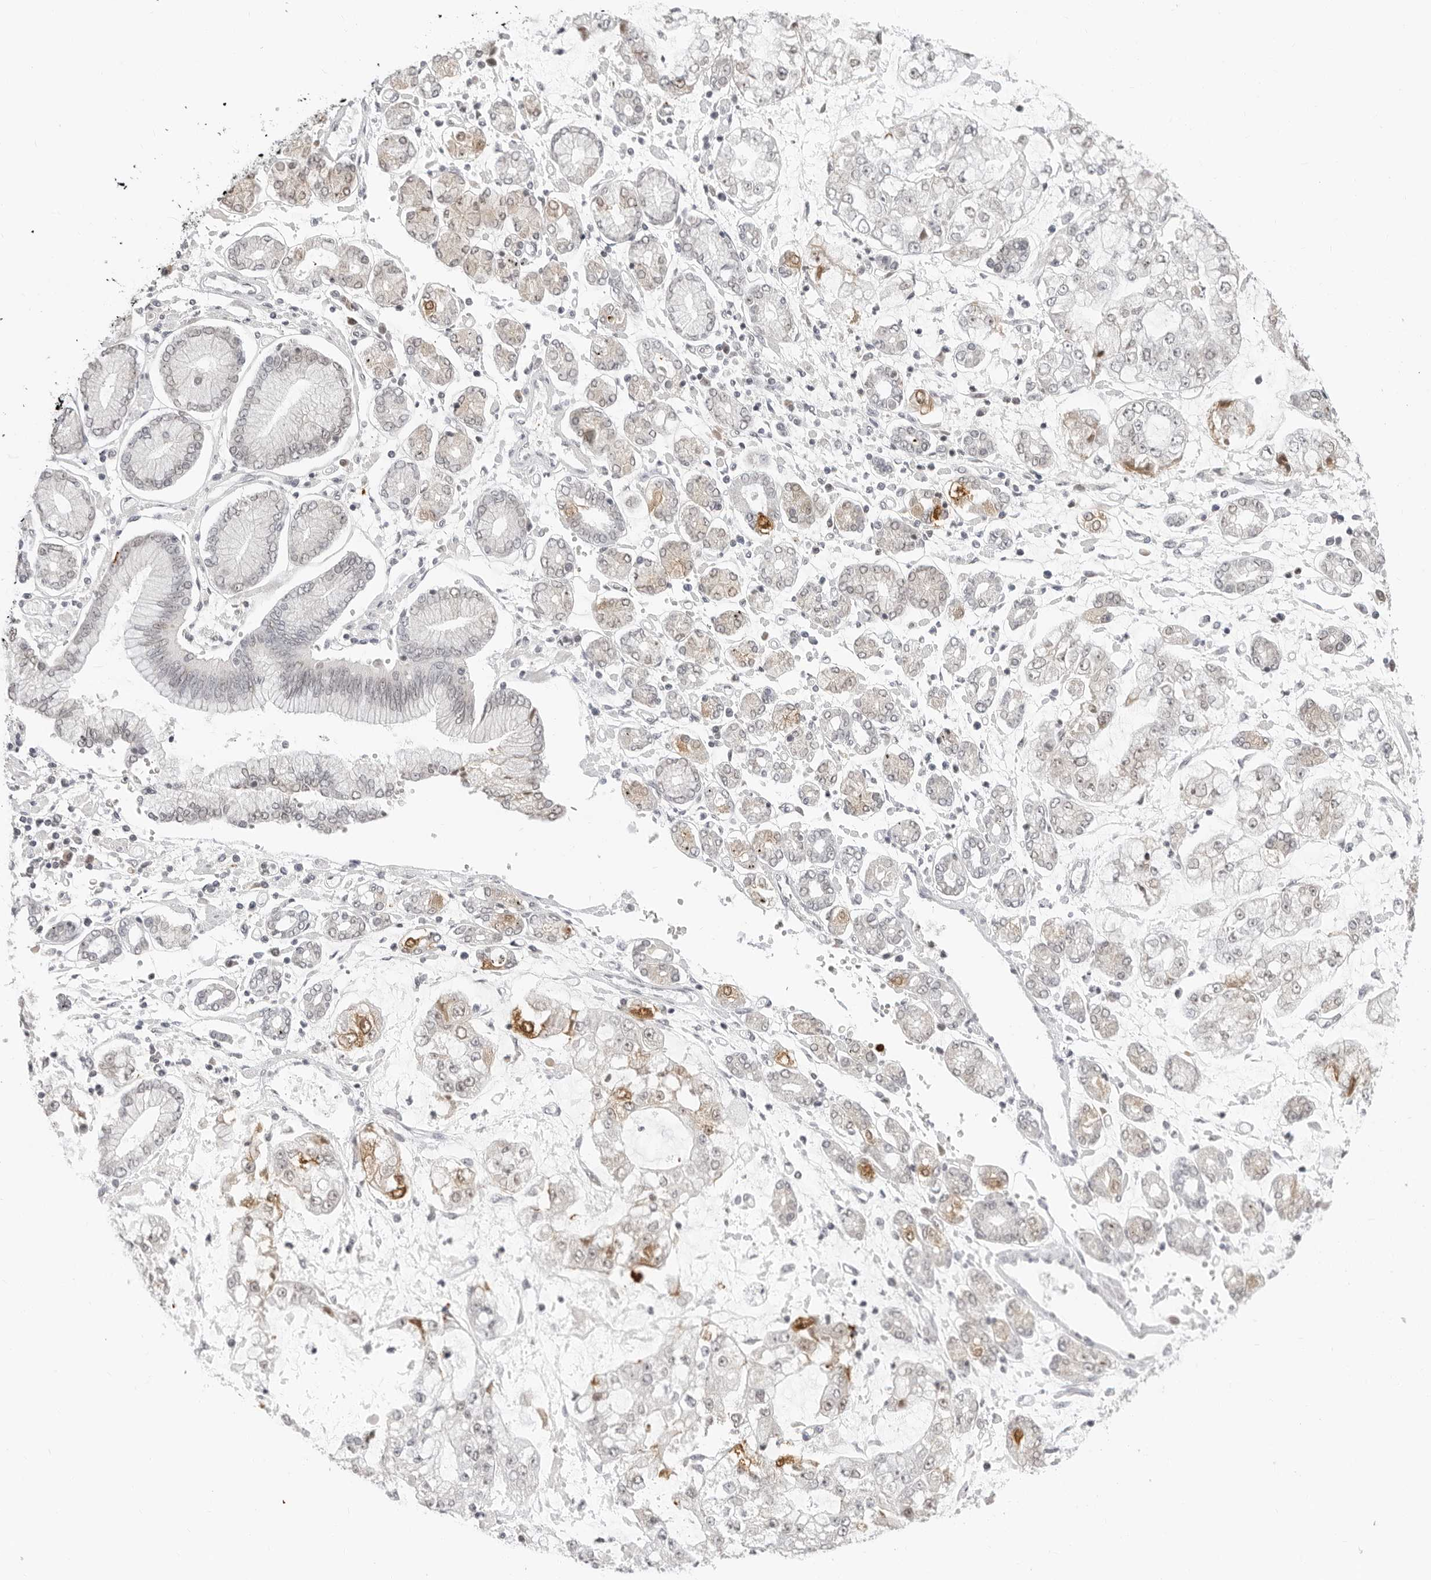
{"staining": {"intensity": "moderate", "quantity": "<25%", "location": "cytoplasmic/membranous,nuclear"}, "tissue": "stomach cancer", "cell_type": "Tumor cells", "image_type": "cancer", "snomed": [{"axis": "morphology", "description": "Adenocarcinoma, NOS"}, {"axis": "topography", "description": "Stomach"}], "caption": "Protein analysis of adenocarcinoma (stomach) tissue reveals moderate cytoplasmic/membranous and nuclear expression in about <25% of tumor cells. Immunohistochemistry (ihc) stains the protein of interest in brown and the nuclei are stained blue.", "gene": "MSH6", "patient": {"sex": "male", "age": 76}}